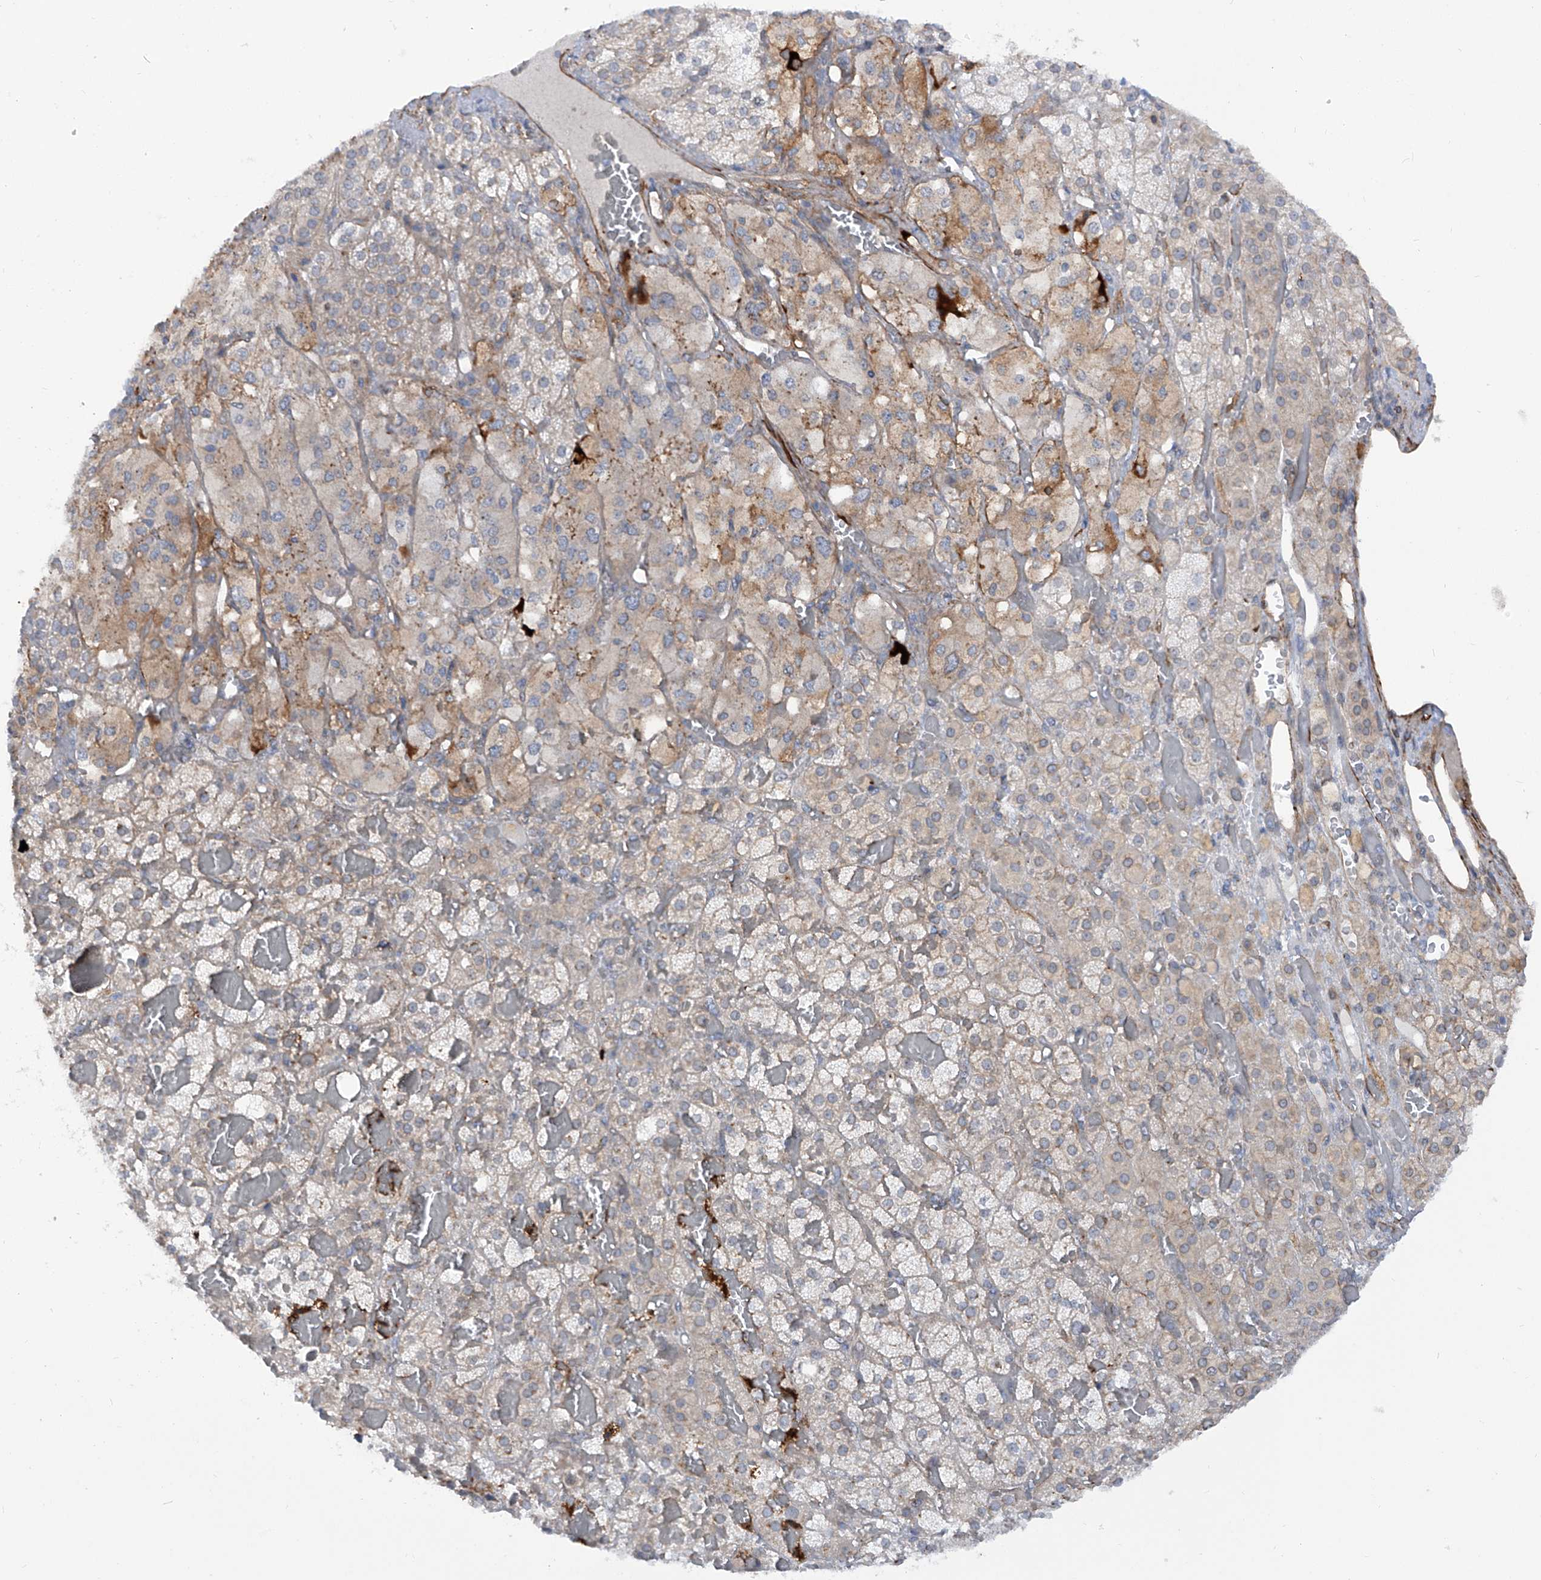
{"staining": {"intensity": "weak", "quantity": "25%-75%", "location": "cytoplasmic/membranous"}, "tissue": "adrenal gland", "cell_type": "Glandular cells", "image_type": "normal", "snomed": [{"axis": "morphology", "description": "Normal tissue, NOS"}, {"axis": "topography", "description": "Adrenal gland"}], "caption": "An immunohistochemistry (IHC) histopathology image of unremarkable tissue is shown. Protein staining in brown labels weak cytoplasmic/membranous positivity in adrenal gland within glandular cells. (Stains: DAB (3,3'-diaminobenzidine) in brown, nuclei in blue, Microscopy: brightfield microscopy at high magnification).", "gene": "ZNF490", "patient": {"sex": "female", "age": 59}}